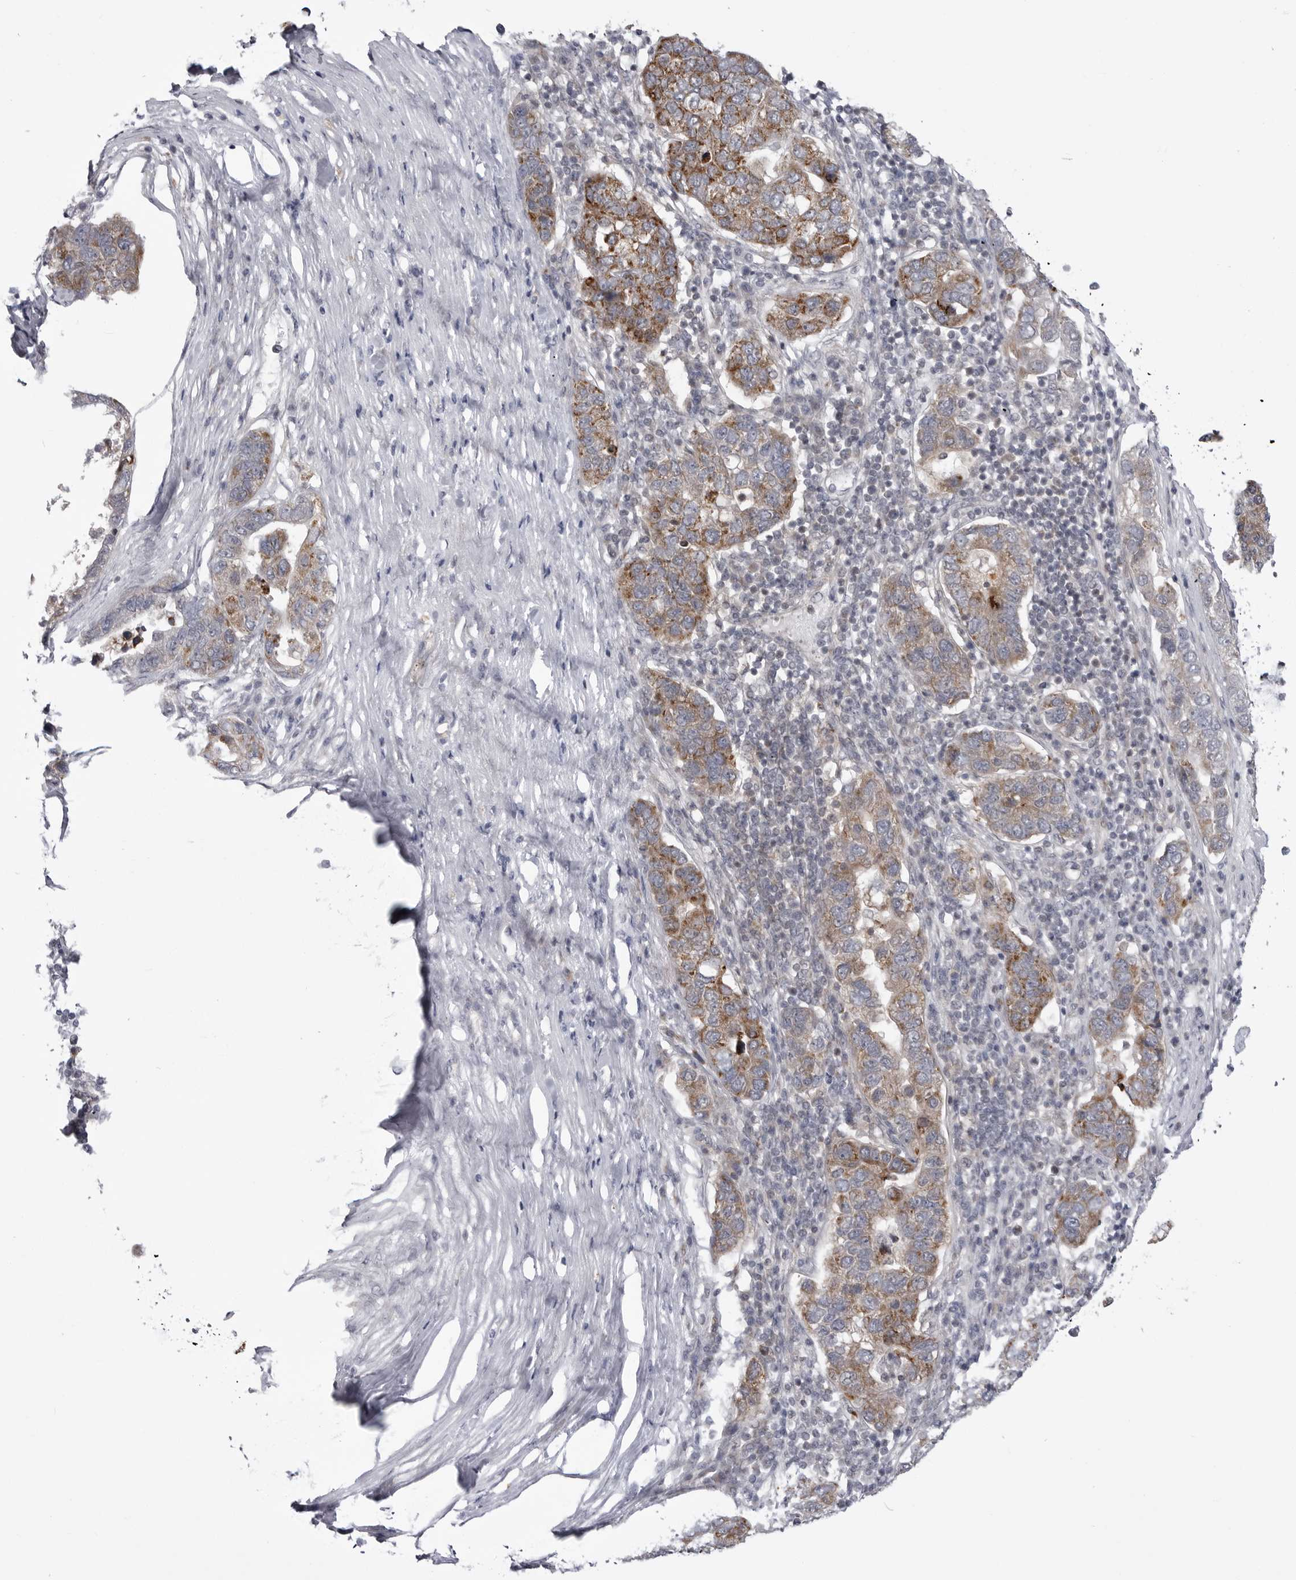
{"staining": {"intensity": "moderate", "quantity": ">75%", "location": "cytoplasmic/membranous"}, "tissue": "pancreatic cancer", "cell_type": "Tumor cells", "image_type": "cancer", "snomed": [{"axis": "morphology", "description": "Adenocarcinoma, NOS"}, {"axis": "topography", "description": "Pancreas"}], "caption": "Immunohistochemical staining of pancreatic cancer reveals medium levels of moderate cytoplasmic/membranous expression in approximately >75% of tumor cells. (IHC, brightfield microscopy, high magnification).", "gene": "CCDC18", "patient": {"sex": "female", "age": 61}}